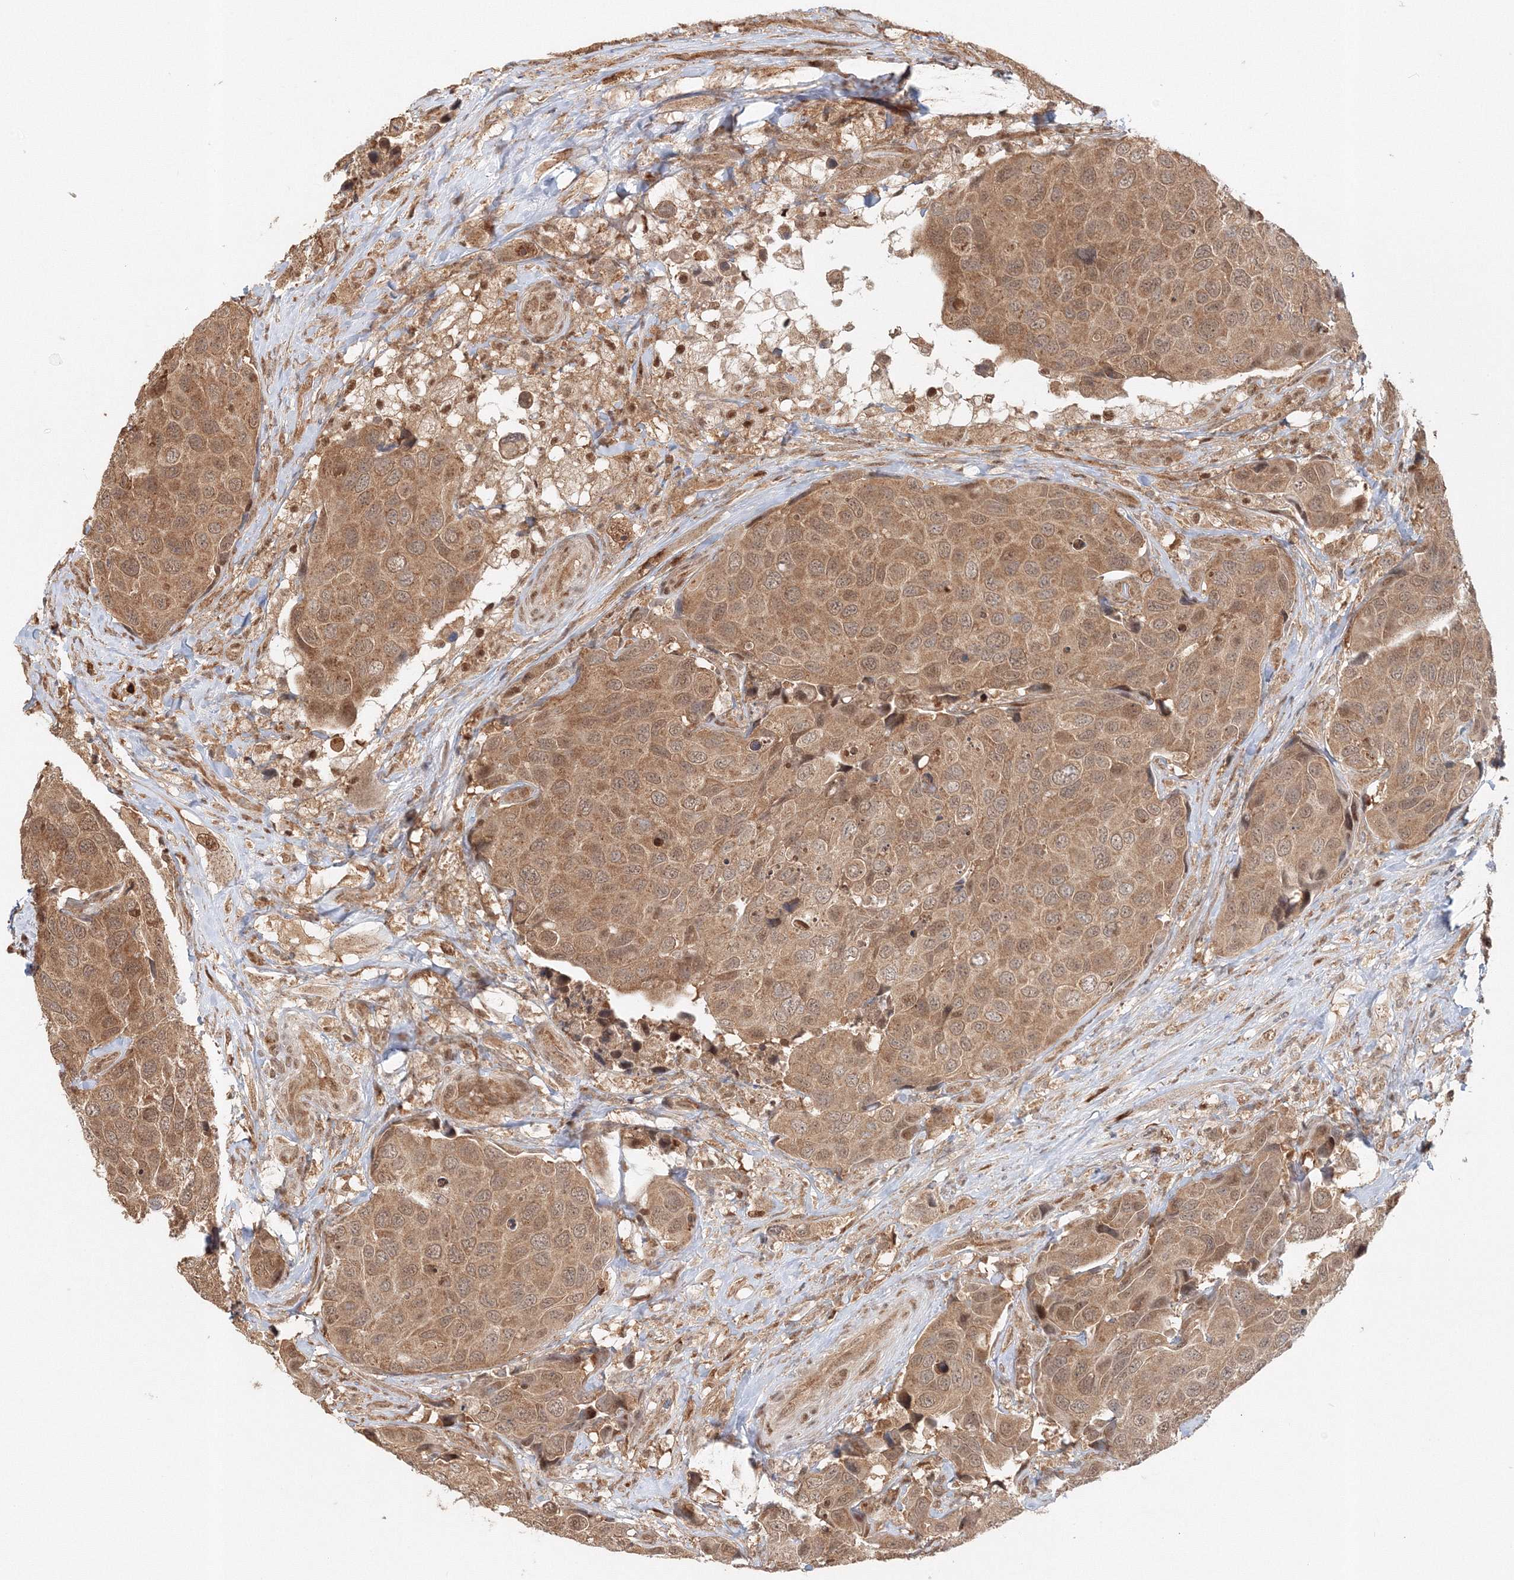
{"staining": {"intensity": "moderate", "quantity": ">75%", "location": "cytoplasmic/membranous"}, "tissue": "urothelial cancer", "cell_type": "Tumor cells", "image_type": "cancer", "snomed": [{"axis": "morphology", "description": "Urothelial carcinoma, High grade"}, {"axis": "topography", "description": "Urinary bladder"}], "caption": "DAB immunohistochemical staining of human urothelial cancer shows moderate cytoplasmic/membranous protein expression in about >75% of tumor cells.", "gene": "PSMD6", "patient": {"sex": "male", "age": 74}}